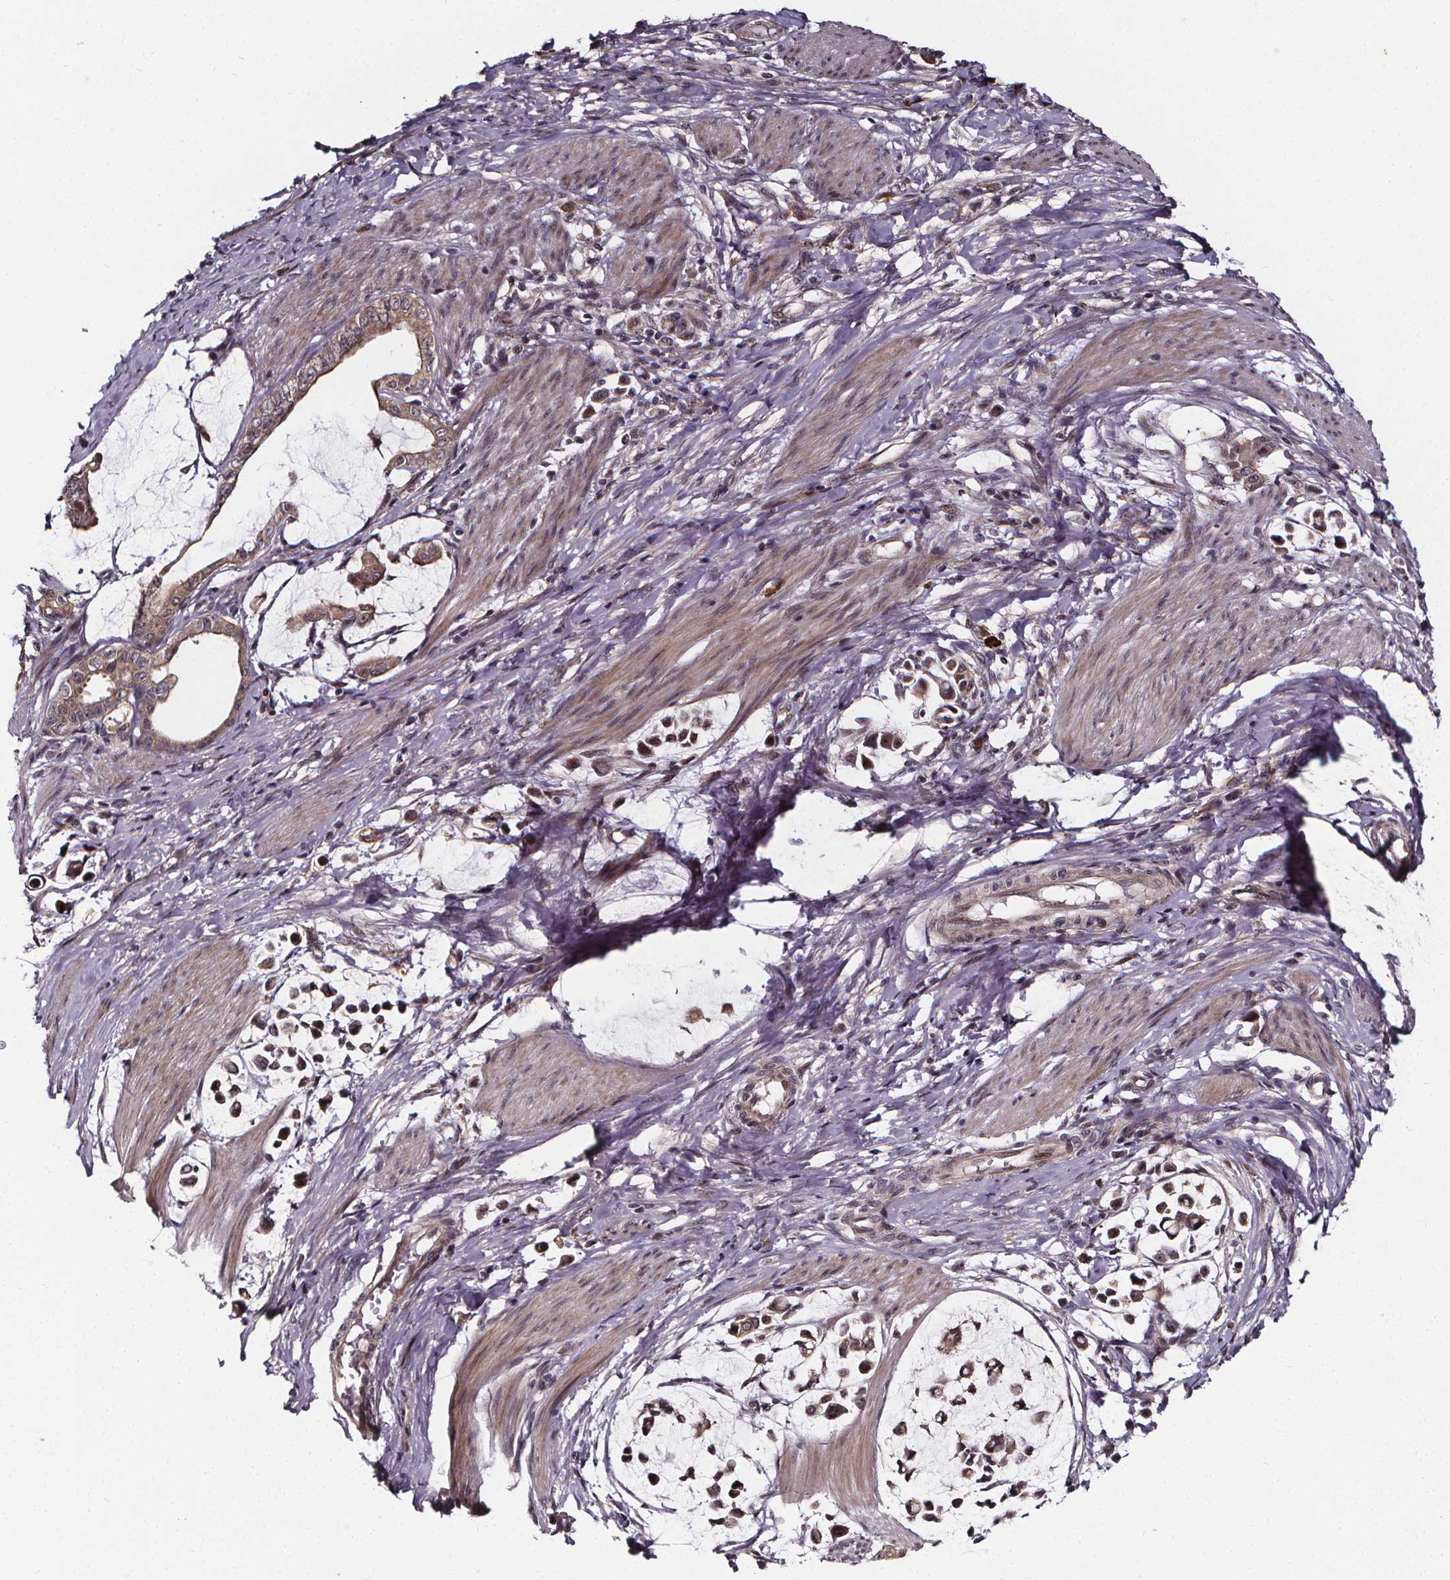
{"staining": {"intensity": "weak", "quantity": "25%-75%", "location": "cytoplasmic/membranous,nuclear"}, "tissue": "stomach cancer", "cell_type": "Tumor cells", "image_type": "cancer", "snomed": [{"axis": "morphology", "description": "Adenocarcinoma, NOS"}, {"axis": "topography", "description": "Stomach"}], "caption": "A photomicrograph of human stomach adenocarcinoma stained for a protein displays weak cytoplasmic/membranous and nuclear brown staining in tumor cells. (DAB = brown stain, brightfield microscopy at high magnification).", "gene": "DDIT3", "patient": {"sex": "male", "age": 82}}